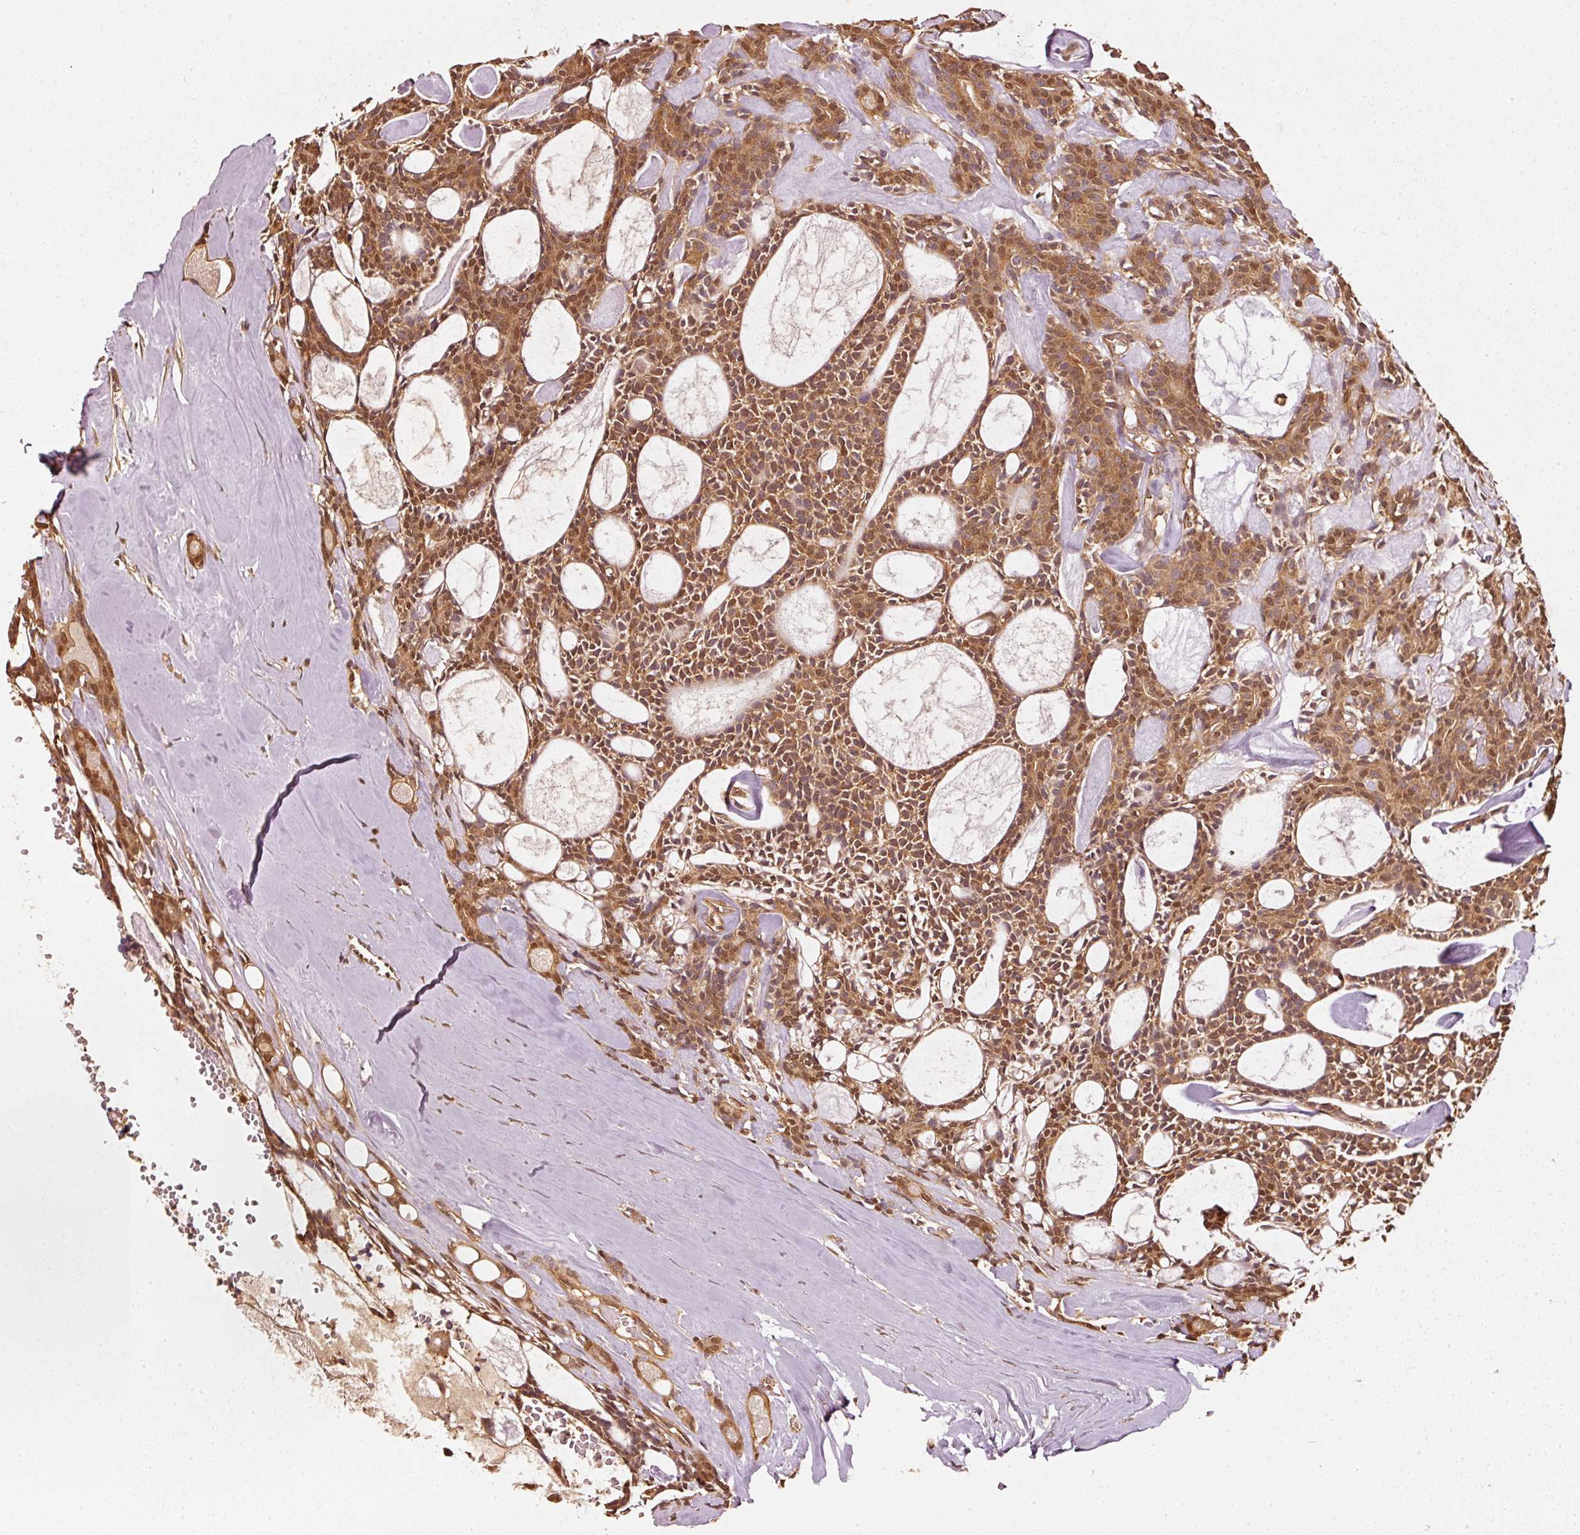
{"staining": {"intensity": "moderate", "quantity": ">75%", "location": "cytoplasmic/membranous"}, "tissue": "head and neck cancer", "cell_type": "Tumor cells", "image_type": "cancer", "snomed": [{"axis": "morphology", "description": "Adenocarcinoma, NOS"}, {"axis": "topography", "description": "Salivary gland"}, {"axis": "topography", "description": "Head-Neck"}], "caption": "Tumor cells exhibit moderate cytoplasmic/membranous expression in approximately >75% of cells in head and neck cancer (adenocarcinoma).", "gene": "STAU1", "patient": {"sex": "male", "age": 55}}